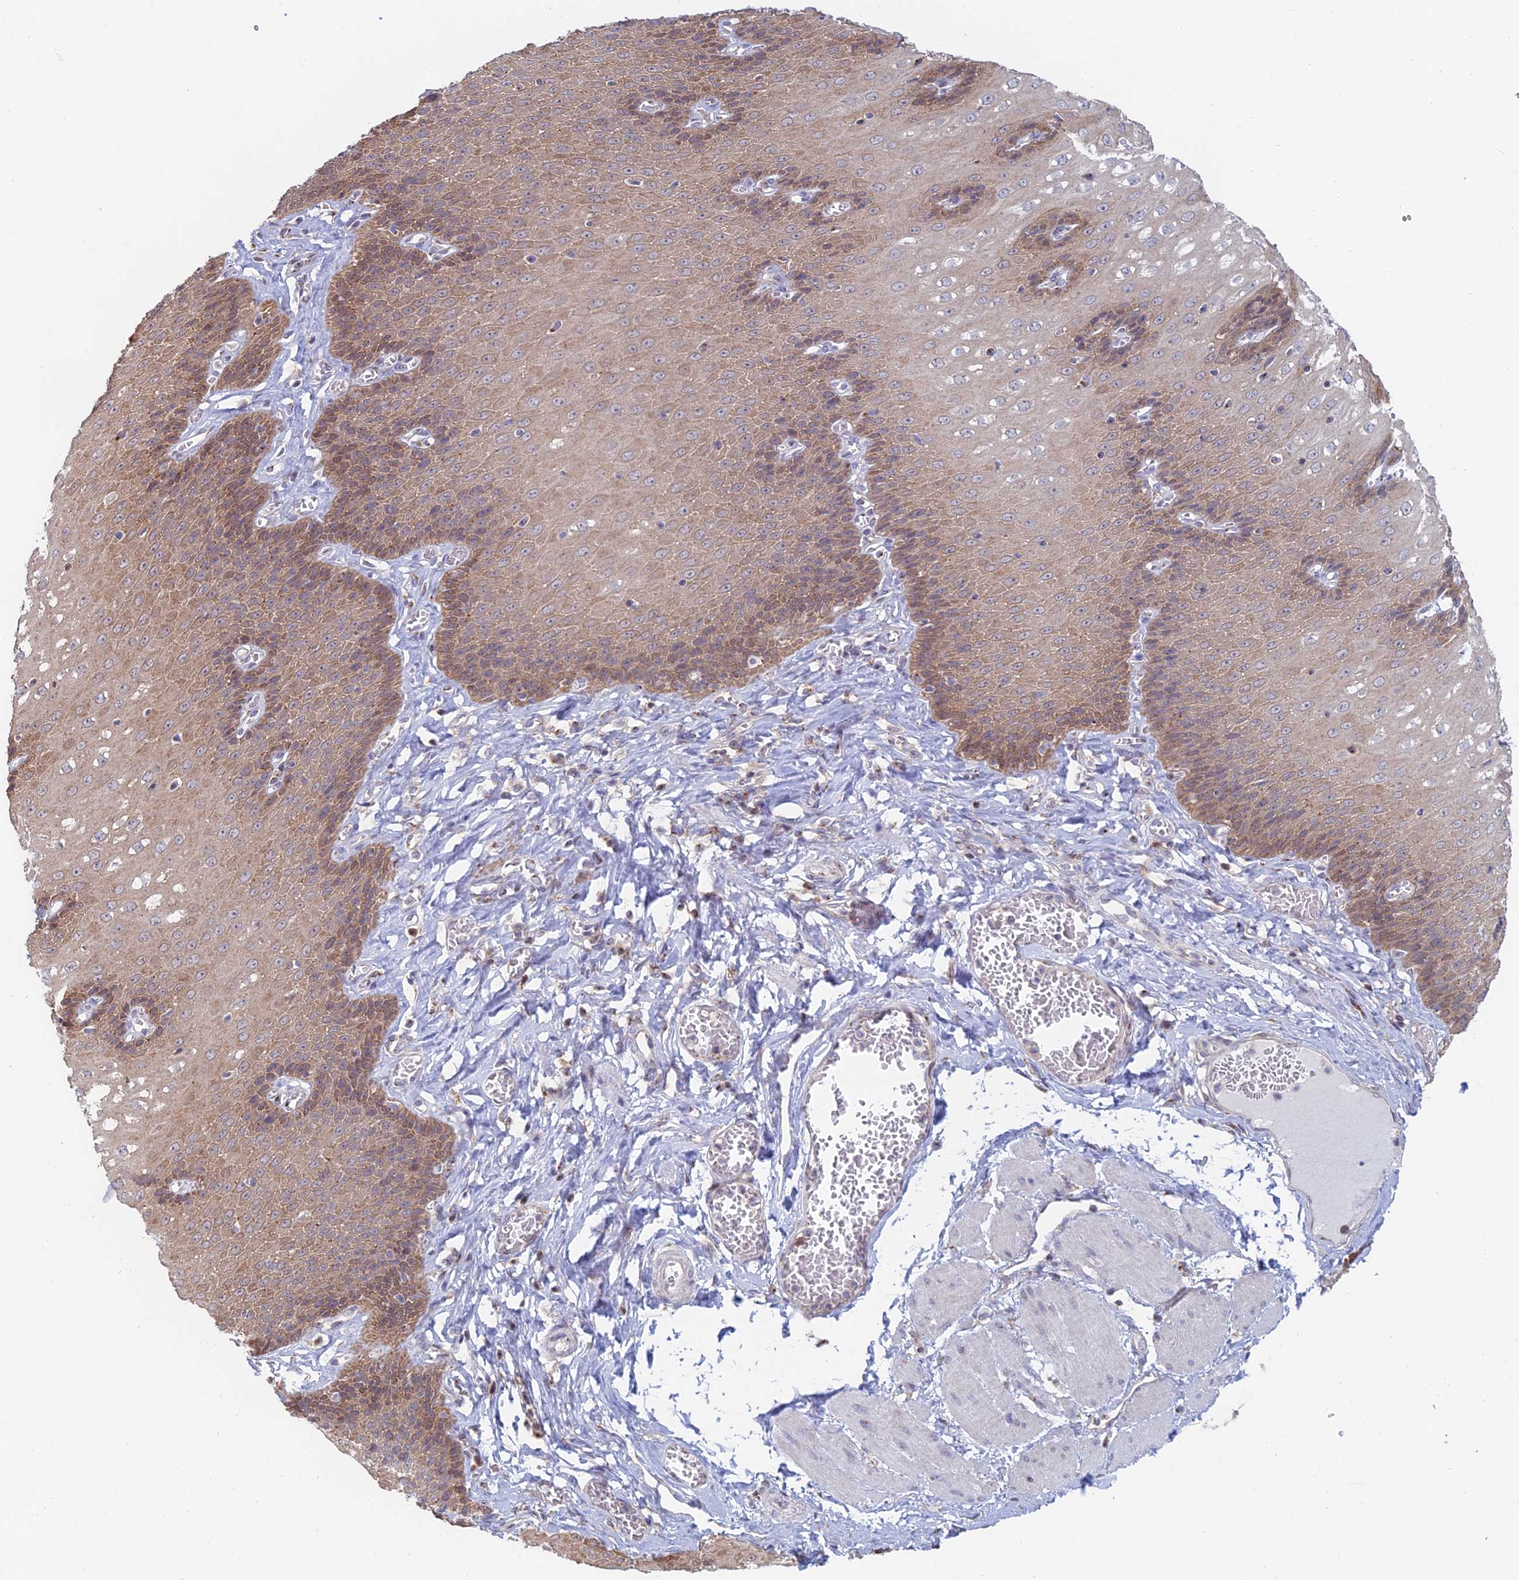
{"staining": {"intensity": "moderate", "quantity": "25%-75%", "location": "cytoplasmic/membranous"}, "tissue": "esophagus", "cell_type": "Squamous epithelial cells", "image_type": "normal", "snomed": [{"axis": "morphology", "description": "Normal tissue, NOS"}, {"axis": "topography", "description": "Esophagus"}], "caption": "Immunohistochemistry (IHC) (DAB) staining of benign human esophagus shows moderate cytoplasmic/membranous protein staining in approximately 25%-75% of squamous epithelial cells.", "gene": "ENSG00000267561", "patient": {"sex": "male", "age": 60}}